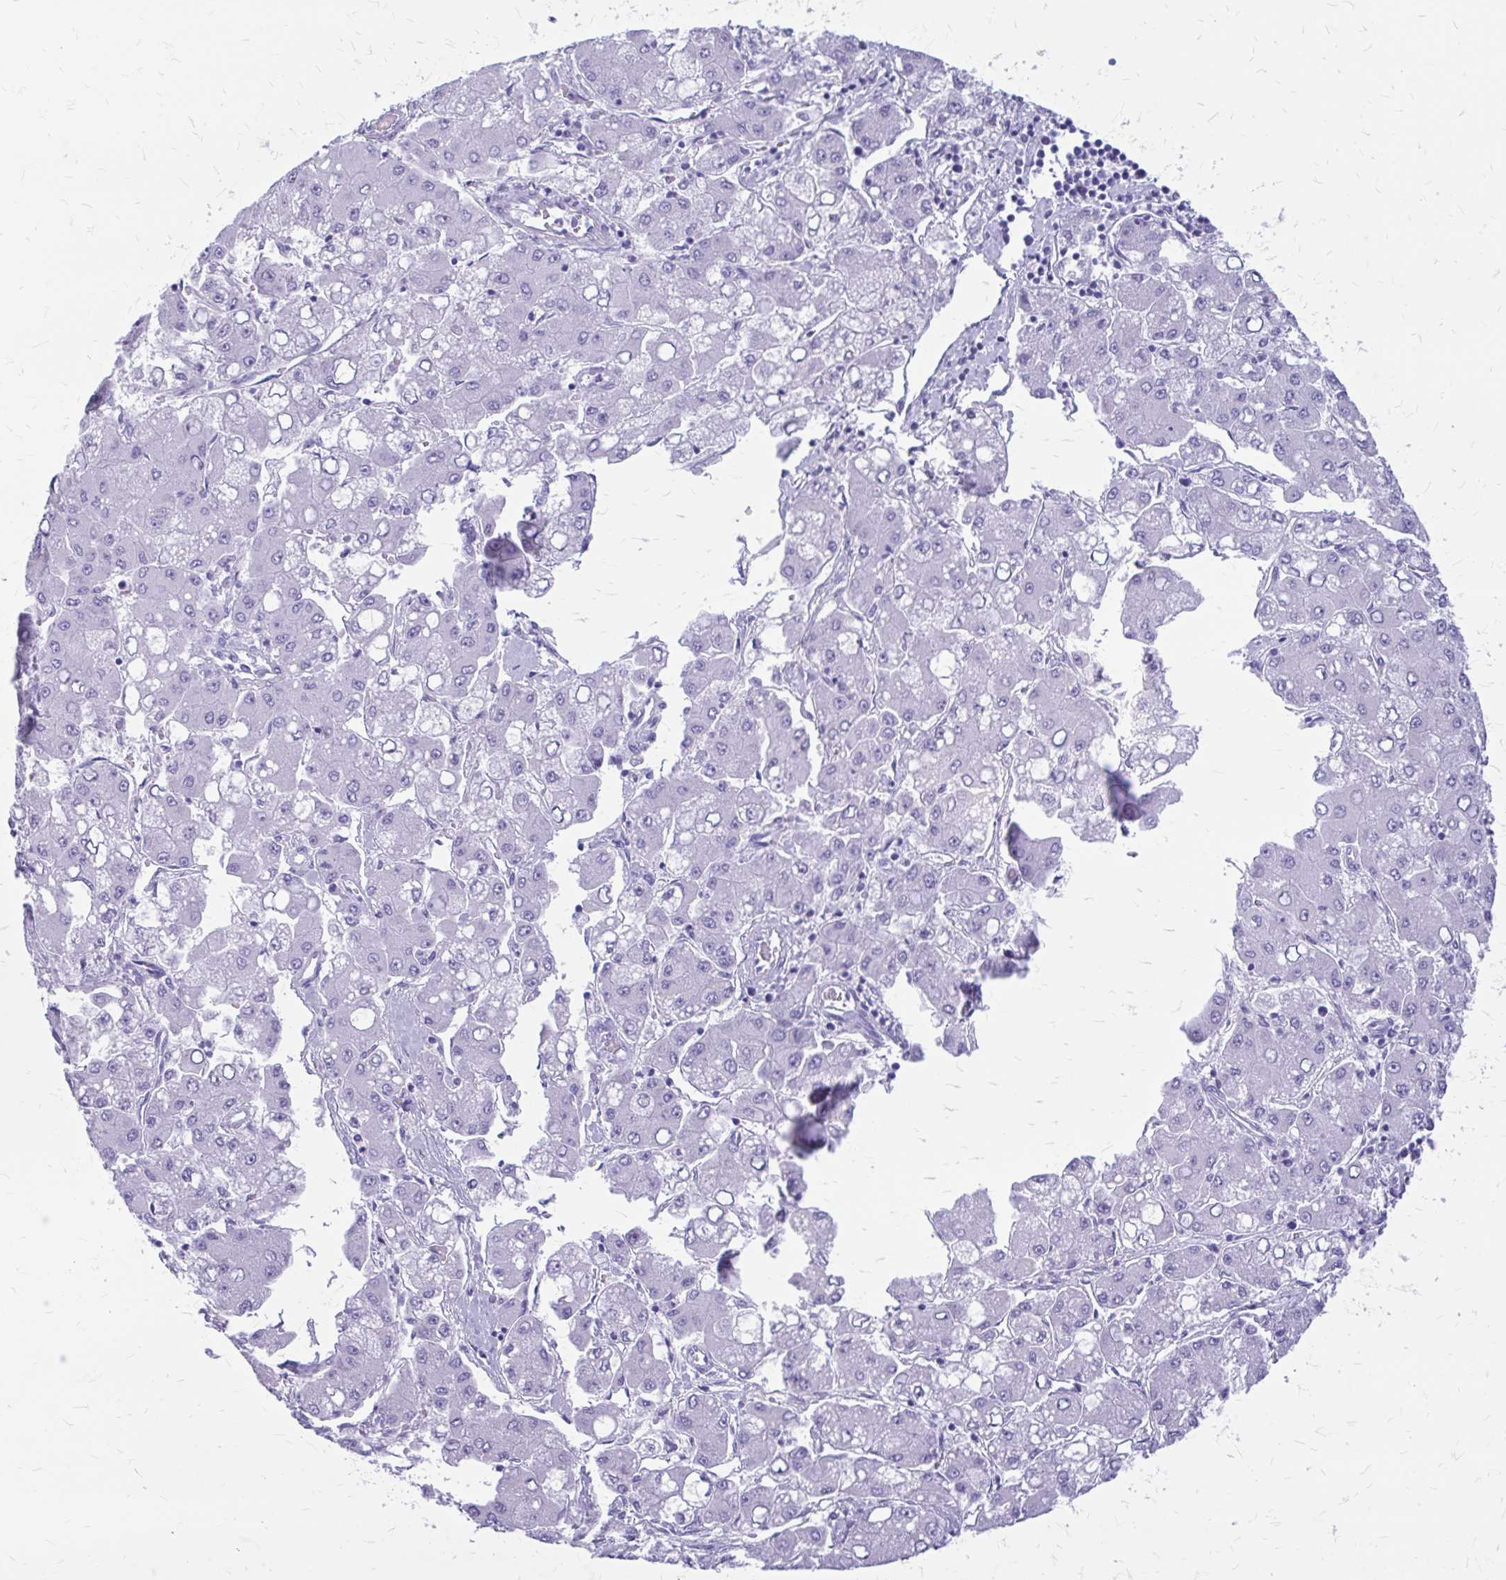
{"staining": {"intensity": "negative", "quantity": "none", "location": "none"}, "tissue": "liver cancer", "cell_type": "Tumor cells", "image_type": "cancer", "snomed": [{"axis": "morphology", "description": "Carcinoma, Hepatocellular, NOS"}, {"axis": "topography", "description": "Liver"}], "caption": "The histopathology image exhibits no significant staining in tumor cells of liver cancer (hepatocellular carcinoma).", "gene": "KLHDC7A", "patient": {"sex": "male", "age": 40}}